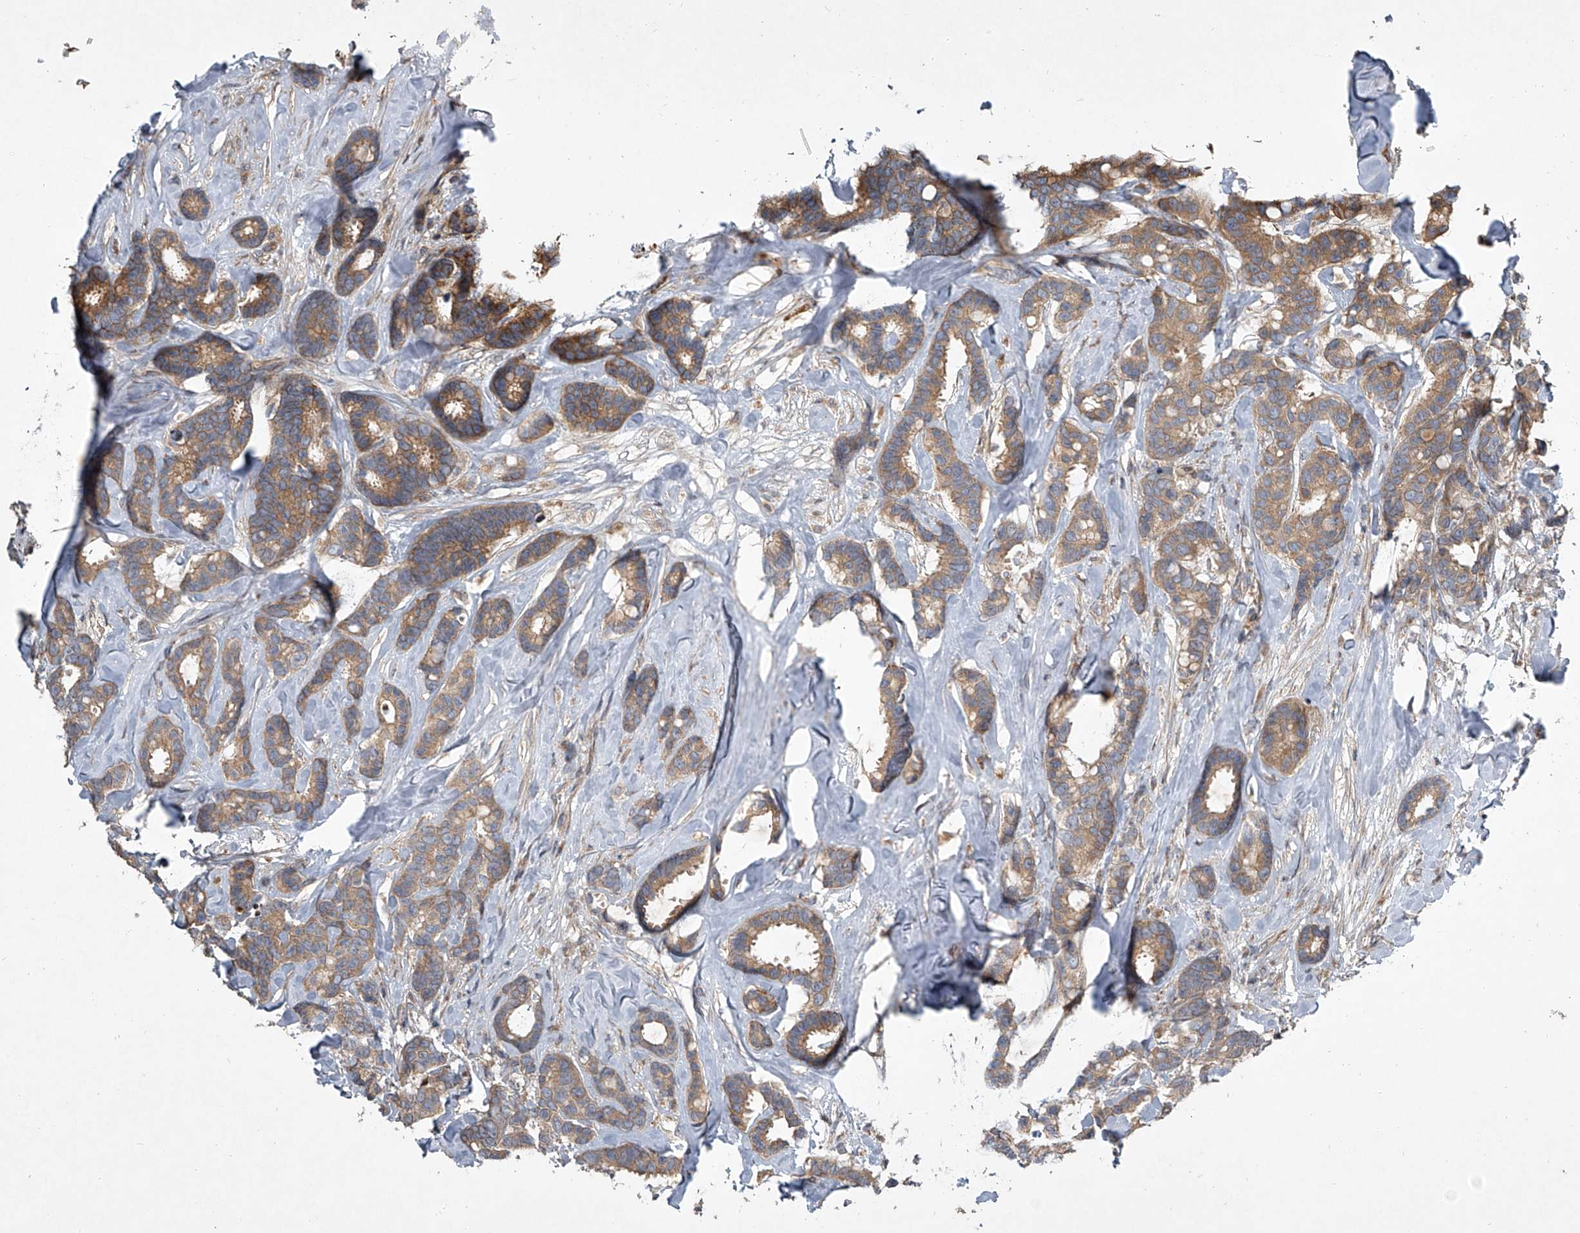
{"staining": {"intensity": "moderate", "quantity": ">75%", "location": "cytoplasmic/membranous"}, "tissue": "breast cancer", "cell_type": "Tumor cells", "image_type": "cancer", "snomed": [{"axis": "morphology", "description": "Duct carcinoma"}, {"axis": "topography", "description": "Breast"}], "caption": "A high-resolution image shows immunohistochemistry (IHC) staining of breast invasive ductal carcinoma, which reveals moderate cytoplasmic/membranous expression in about >75% of tumor cells. The staining was performed using DAB (3,3'-diaminobenzidine), with brown indicating positive protein expression. Nuclei are stained blue with hematoxylin.", "gene": "EVA1C", "patient": {"sex": "female", "age": 87}}